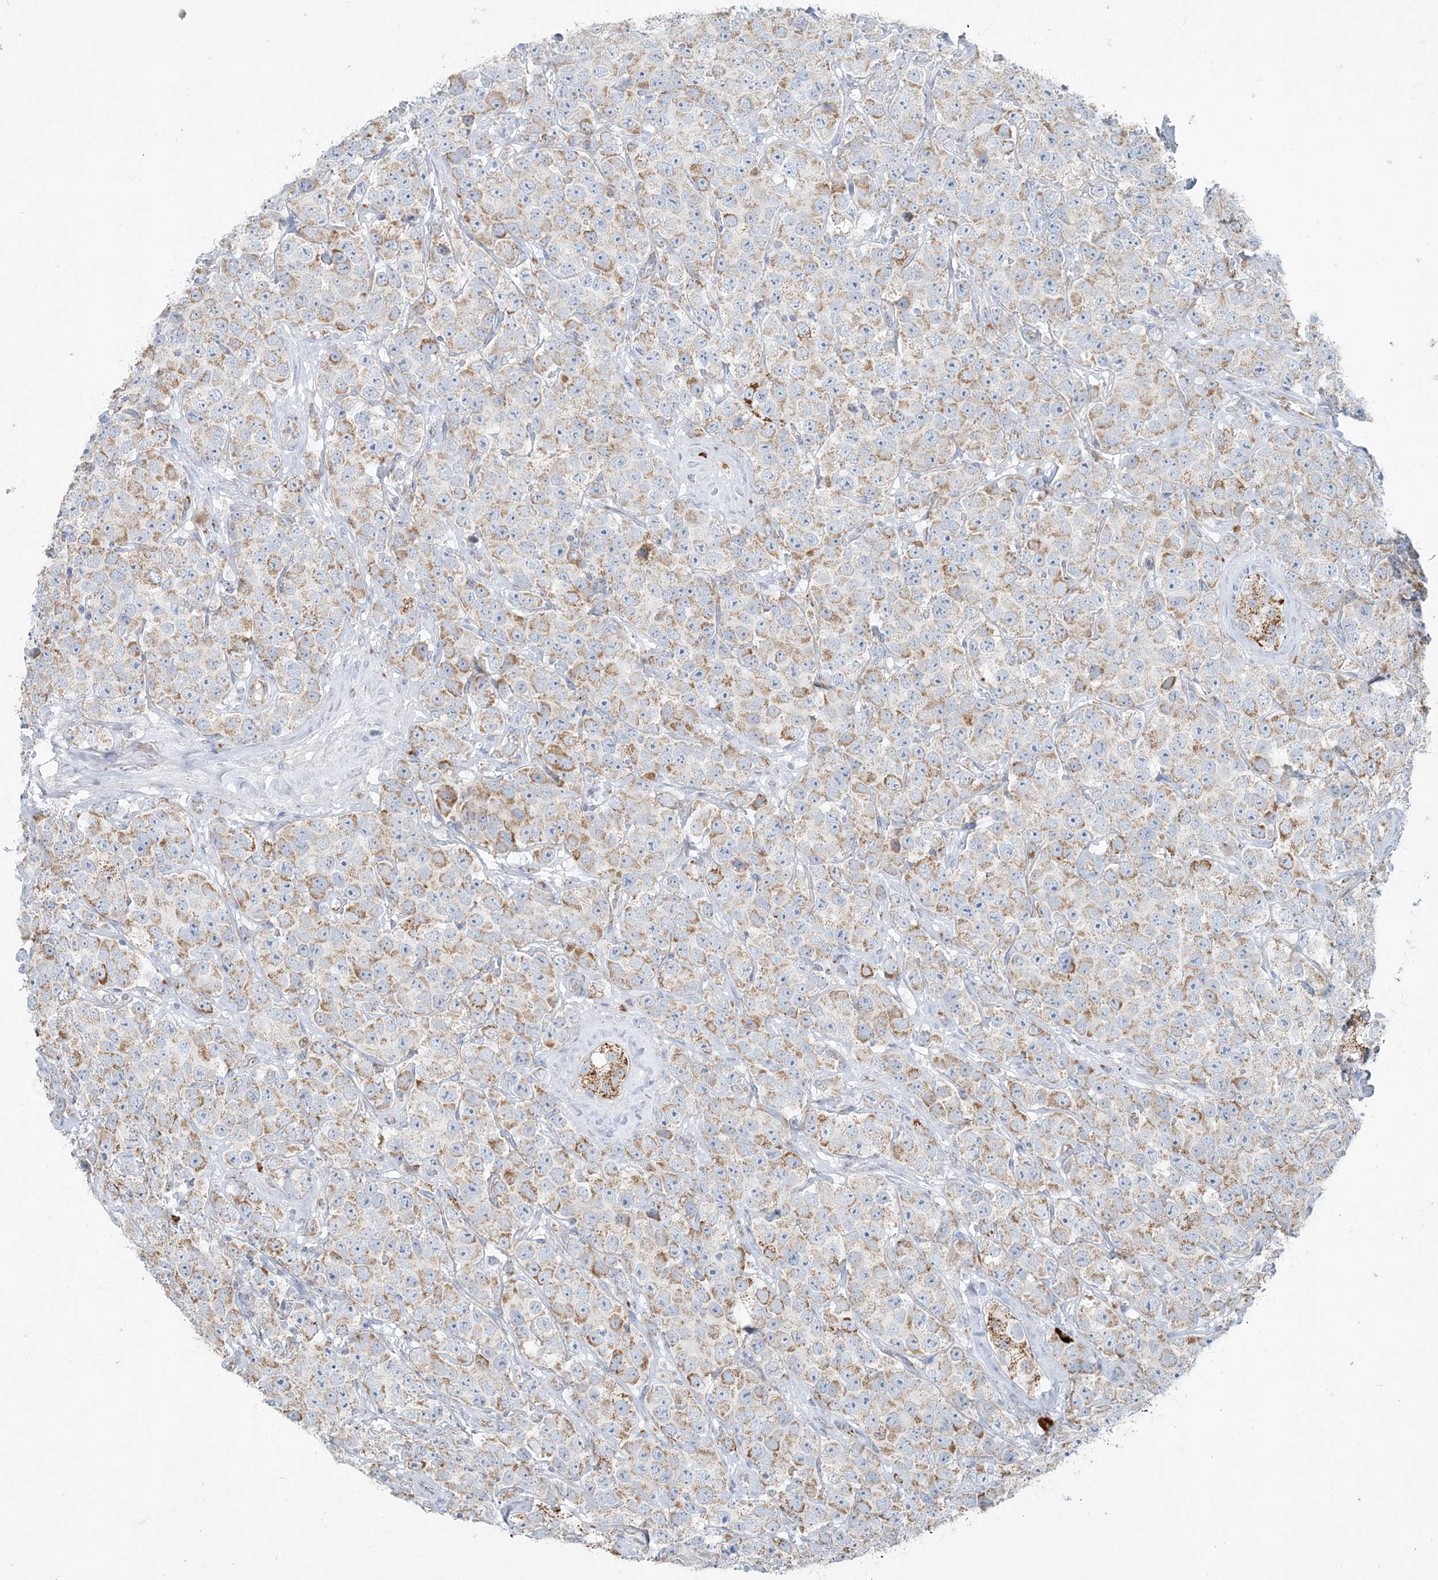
{"staining": {"intensity": "moderate", "quantity": ">75%", "location": "cytoplasmic/membranous"}, "tissue": "testis cancer", "cell_type": "Tumor cells", "image_type": "cancer", "snomed": [{"axis": "morphology", "description": "Seminoma, NOS"}, {"axis": "topography", "description": "Testis"}], "caption": "Testis seminoma was stained to show a protein in brown. There is medium levels of moderate cytoplasmic/membranous staining in approximately >75% of tumor cells. (DAB IHC with brightfield microscopy, high magnification).", "gene": "PCCB", "patient": {"sex": "male", "age": 28}}